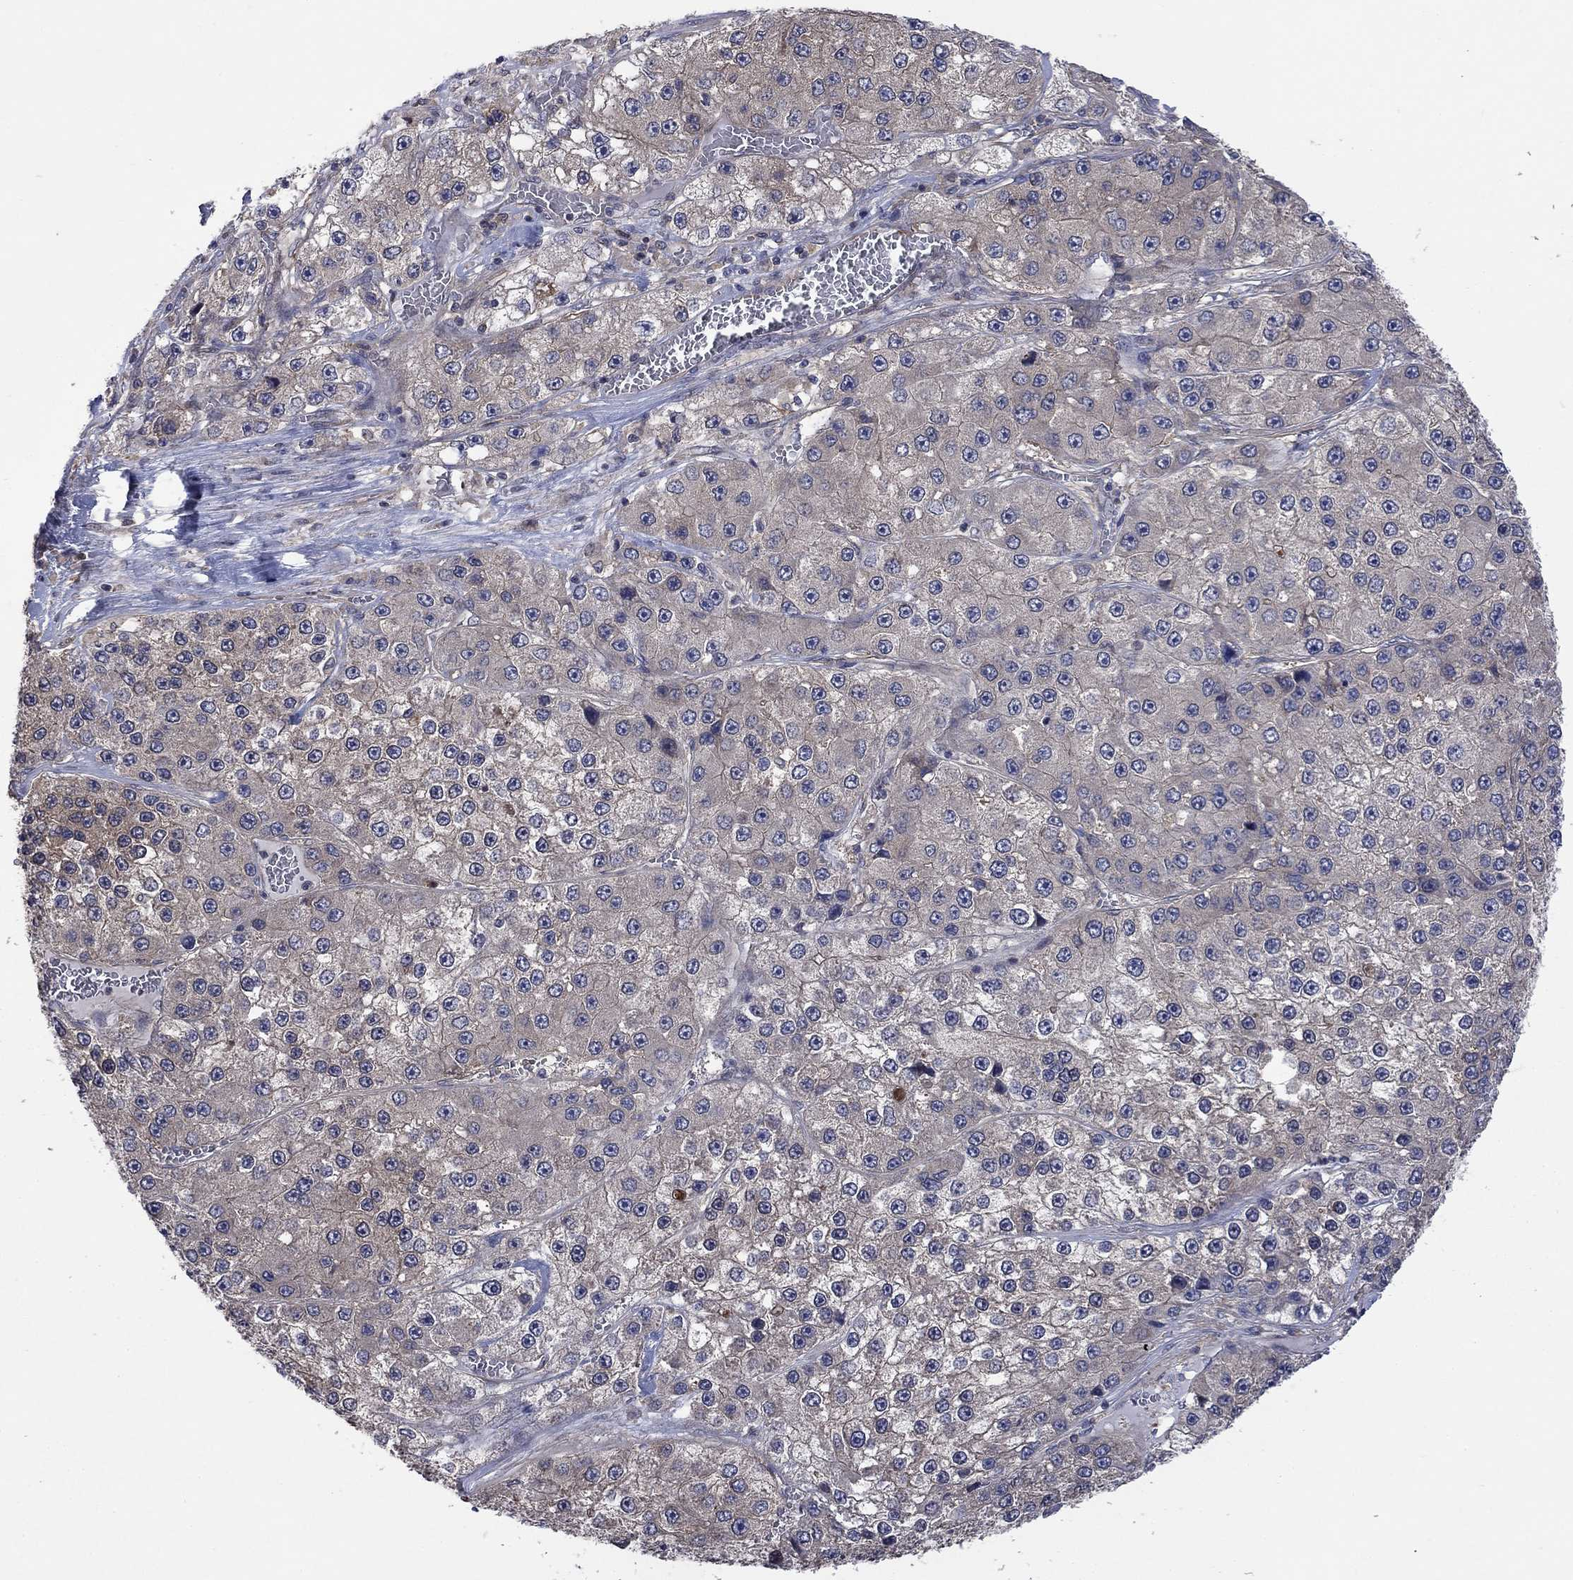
{"staining": {"intensity": "negative", "quantity": "none", "location": "none"}, "tissue": "liver cancer", "cell_type": "Tumor cells", "image_type": "cancer", "snomed": [{"axis": "morphology", "description": "Carcinoma, Hepatocellular, NOS"}, {"axis": "topography", "description": "Liver"}], "caption": "A high-resolution micrograph shows immunohistochemistry (IHC) staining of liver hepatocellular carcinoma, which exhibits no significant staining in tumor cells.", "gene": "PDZD2", "patient": {"sex": "female", "age": 73}}